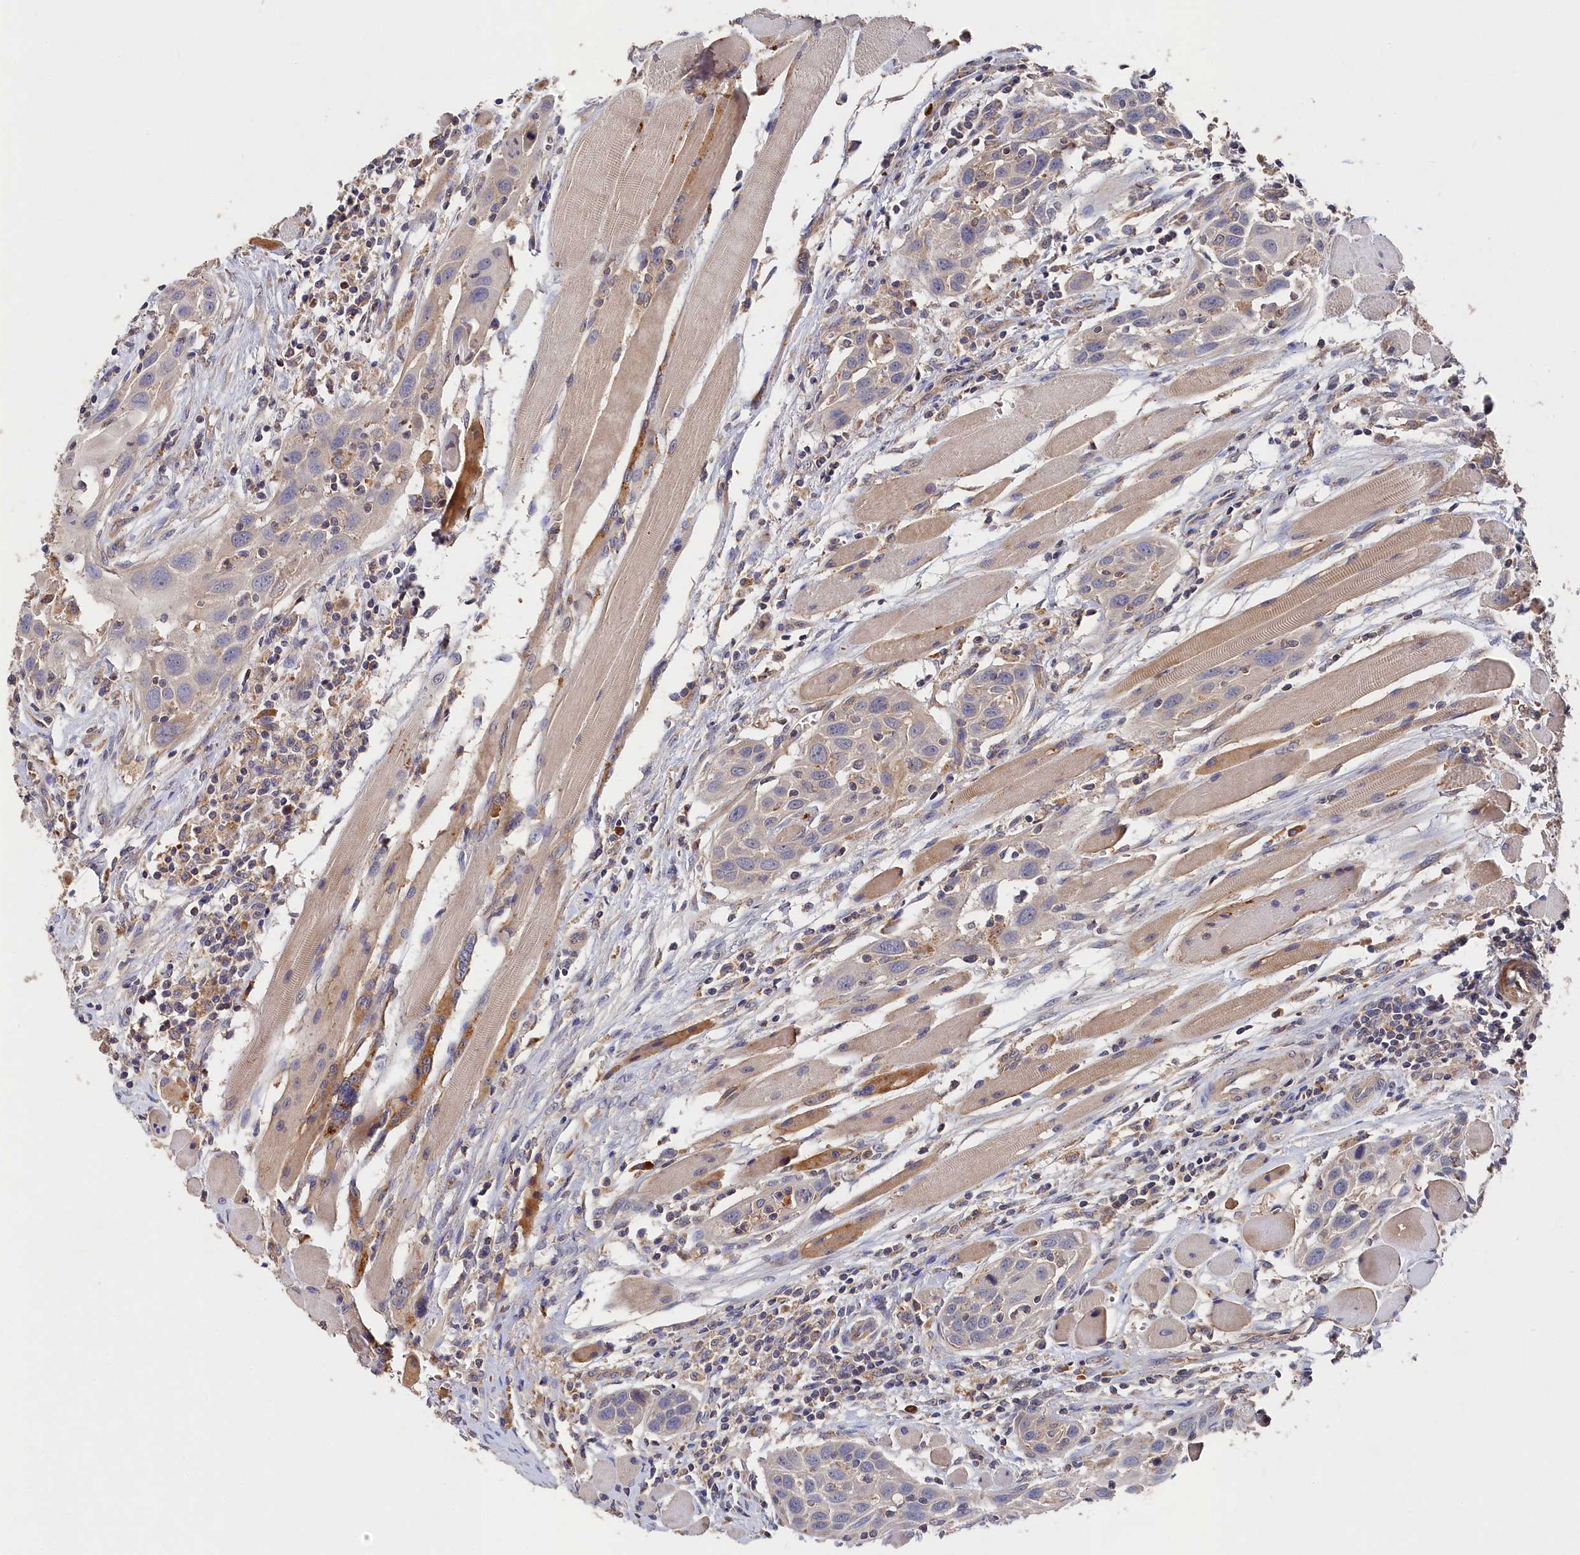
{"staining": {"intensity": "negative", "quantity": "none", "location": "none"}, "tissue": "head and neck cancer", "cell_type": "Tumor cells", "image_type": "cancer", "snomed": [{"axis": "morphology", "description": "Squamous cell carcinoma, NOS"}, {"axis": "topography", "description": "Oral tissue"}, {"axis": "topography", "description": "Head-Neck"}], "caption": "Histopathology image shows no protein staining in tumor cells of head and neck squamous cell carcinoma tissue.", "gene": "DHRS11", "patient": {"sex": "female", "age": 50}}